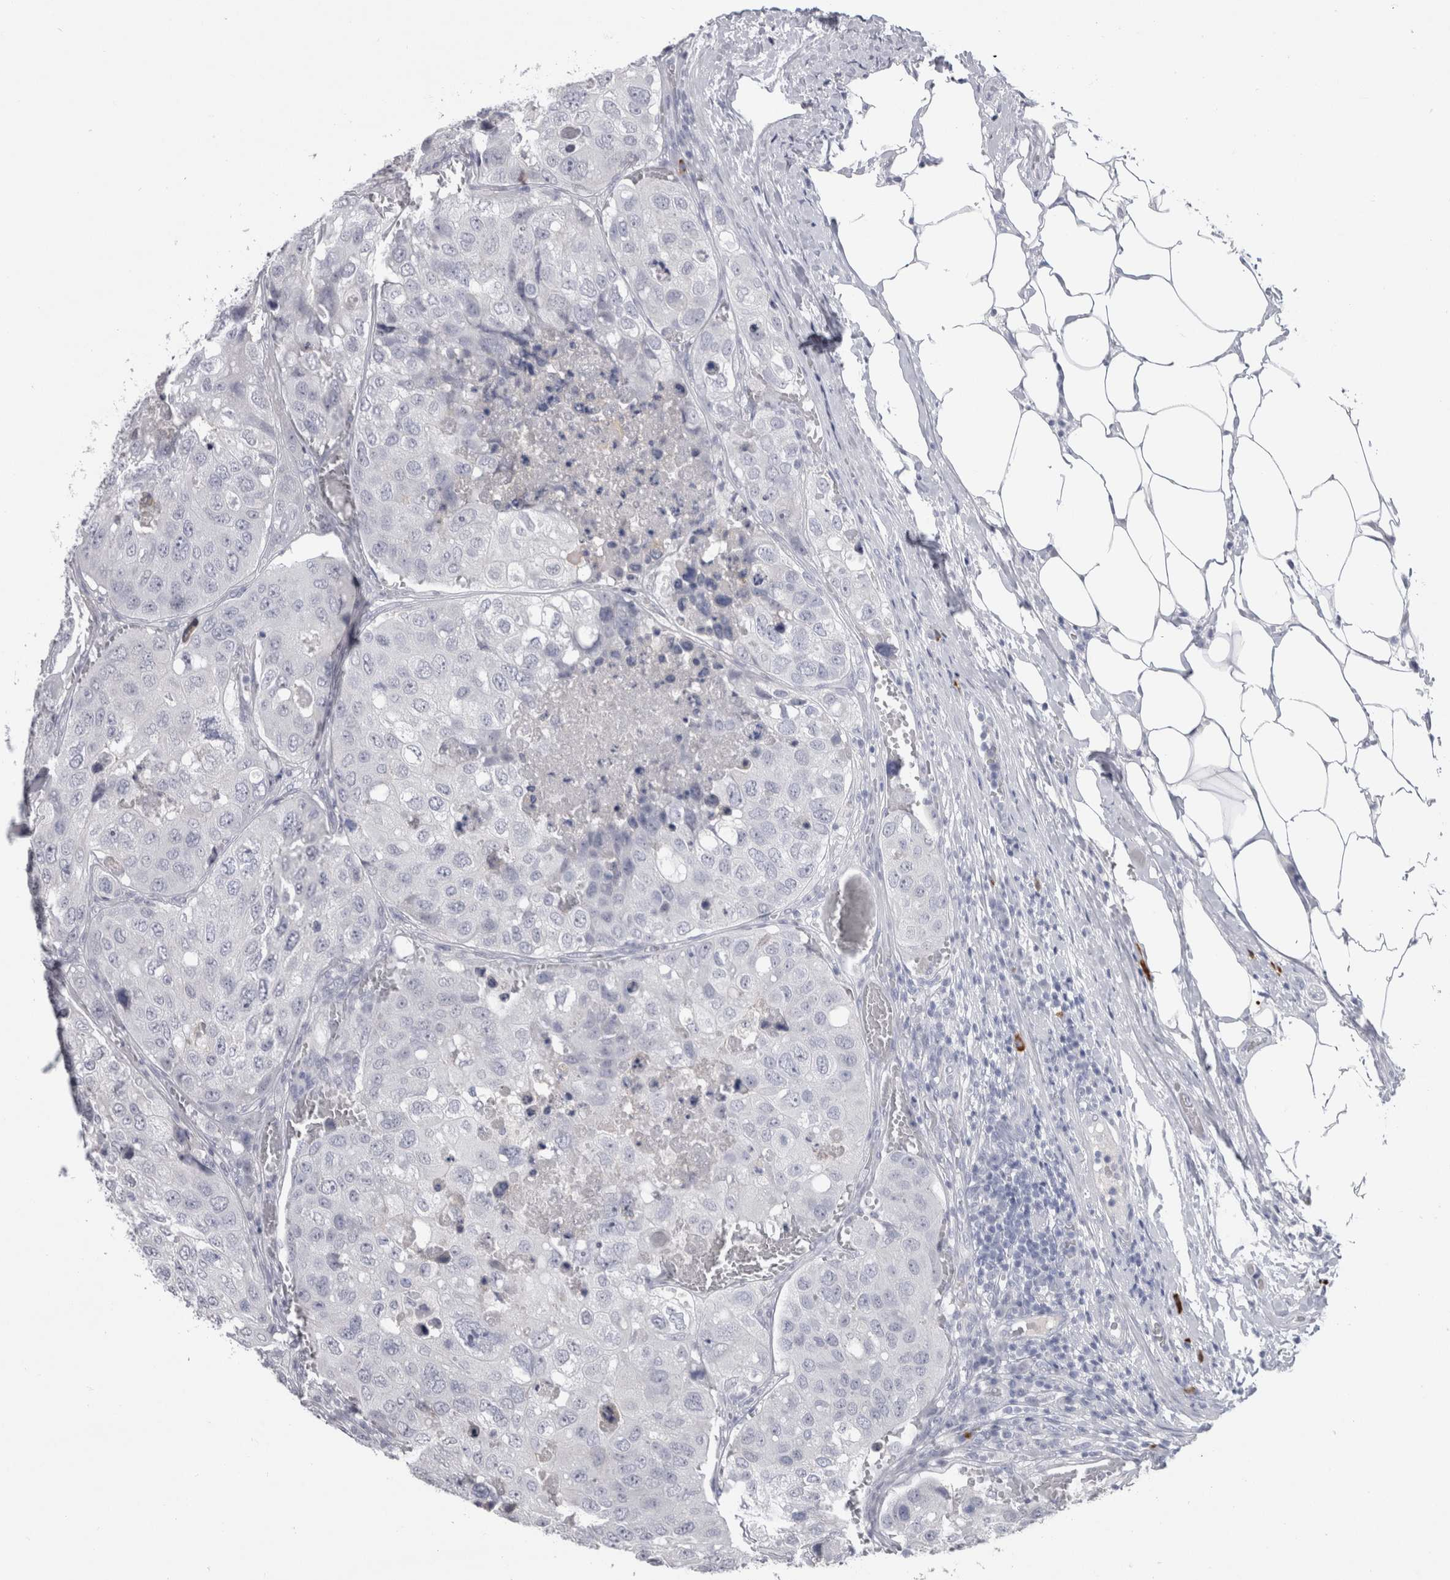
{"staining": {"intensity": "negative", "quantity": "none", "location": "none"}, "tissue": "urothelial cancer", "cell_type": "Tumor cells", "image_type": "cancer", "snomed": [{"axis": "morphology", "description": "Urothelial carcinoma, High grade"}, {"axis": "topography", "description": "Lymph node"}, {"axis": "topography", "description": "Urinary bladder"}], "caption": "The micrograph shows no staining of tumor cells in high-grade urothelial carcinoma.", "gene": "CDH17", "patient": {"sex": "male", "age": 51}}